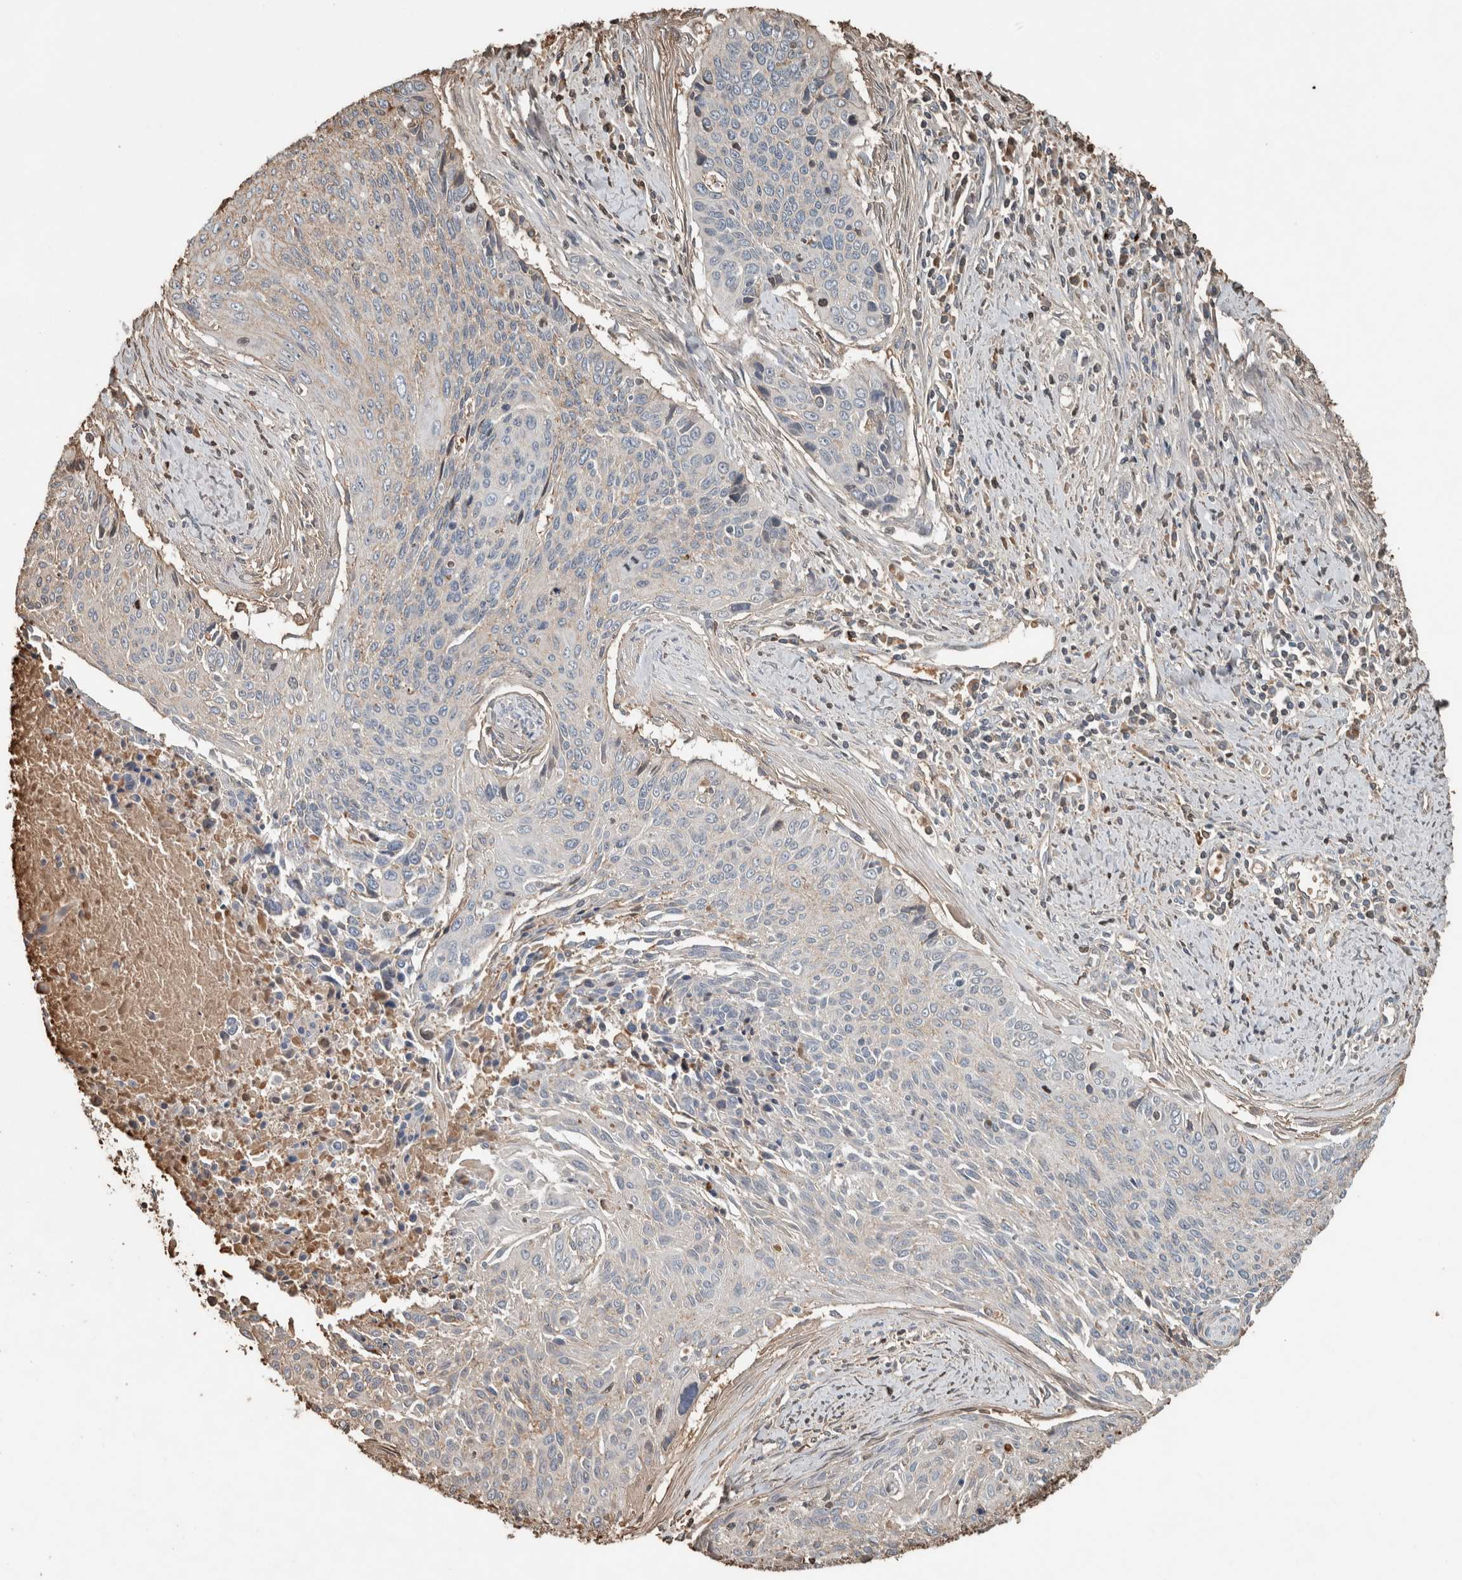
{"staining": {"intensity": "negative", "quantity": "none", "location": "none"}, "tissue": "cervical cancer", "cell_type": "Tumor cells", "image_type": "cancer", "snomed": [{"axis": "morphology", "description": "Squamous cell carcinoma, NOS"}, {"axis": "topography", "description": "Cervix"}], "caption": "High magnification brightfield microscopy of squamous cell carcinoma (cervical) stained with DAB (3,3'-diaminobenzidine) (brown) and counterstained with hematoxylin (blue): tumor cells show no significant expression.", "gene": "USP34", "patient": {"sex": "female", "age": 55}}